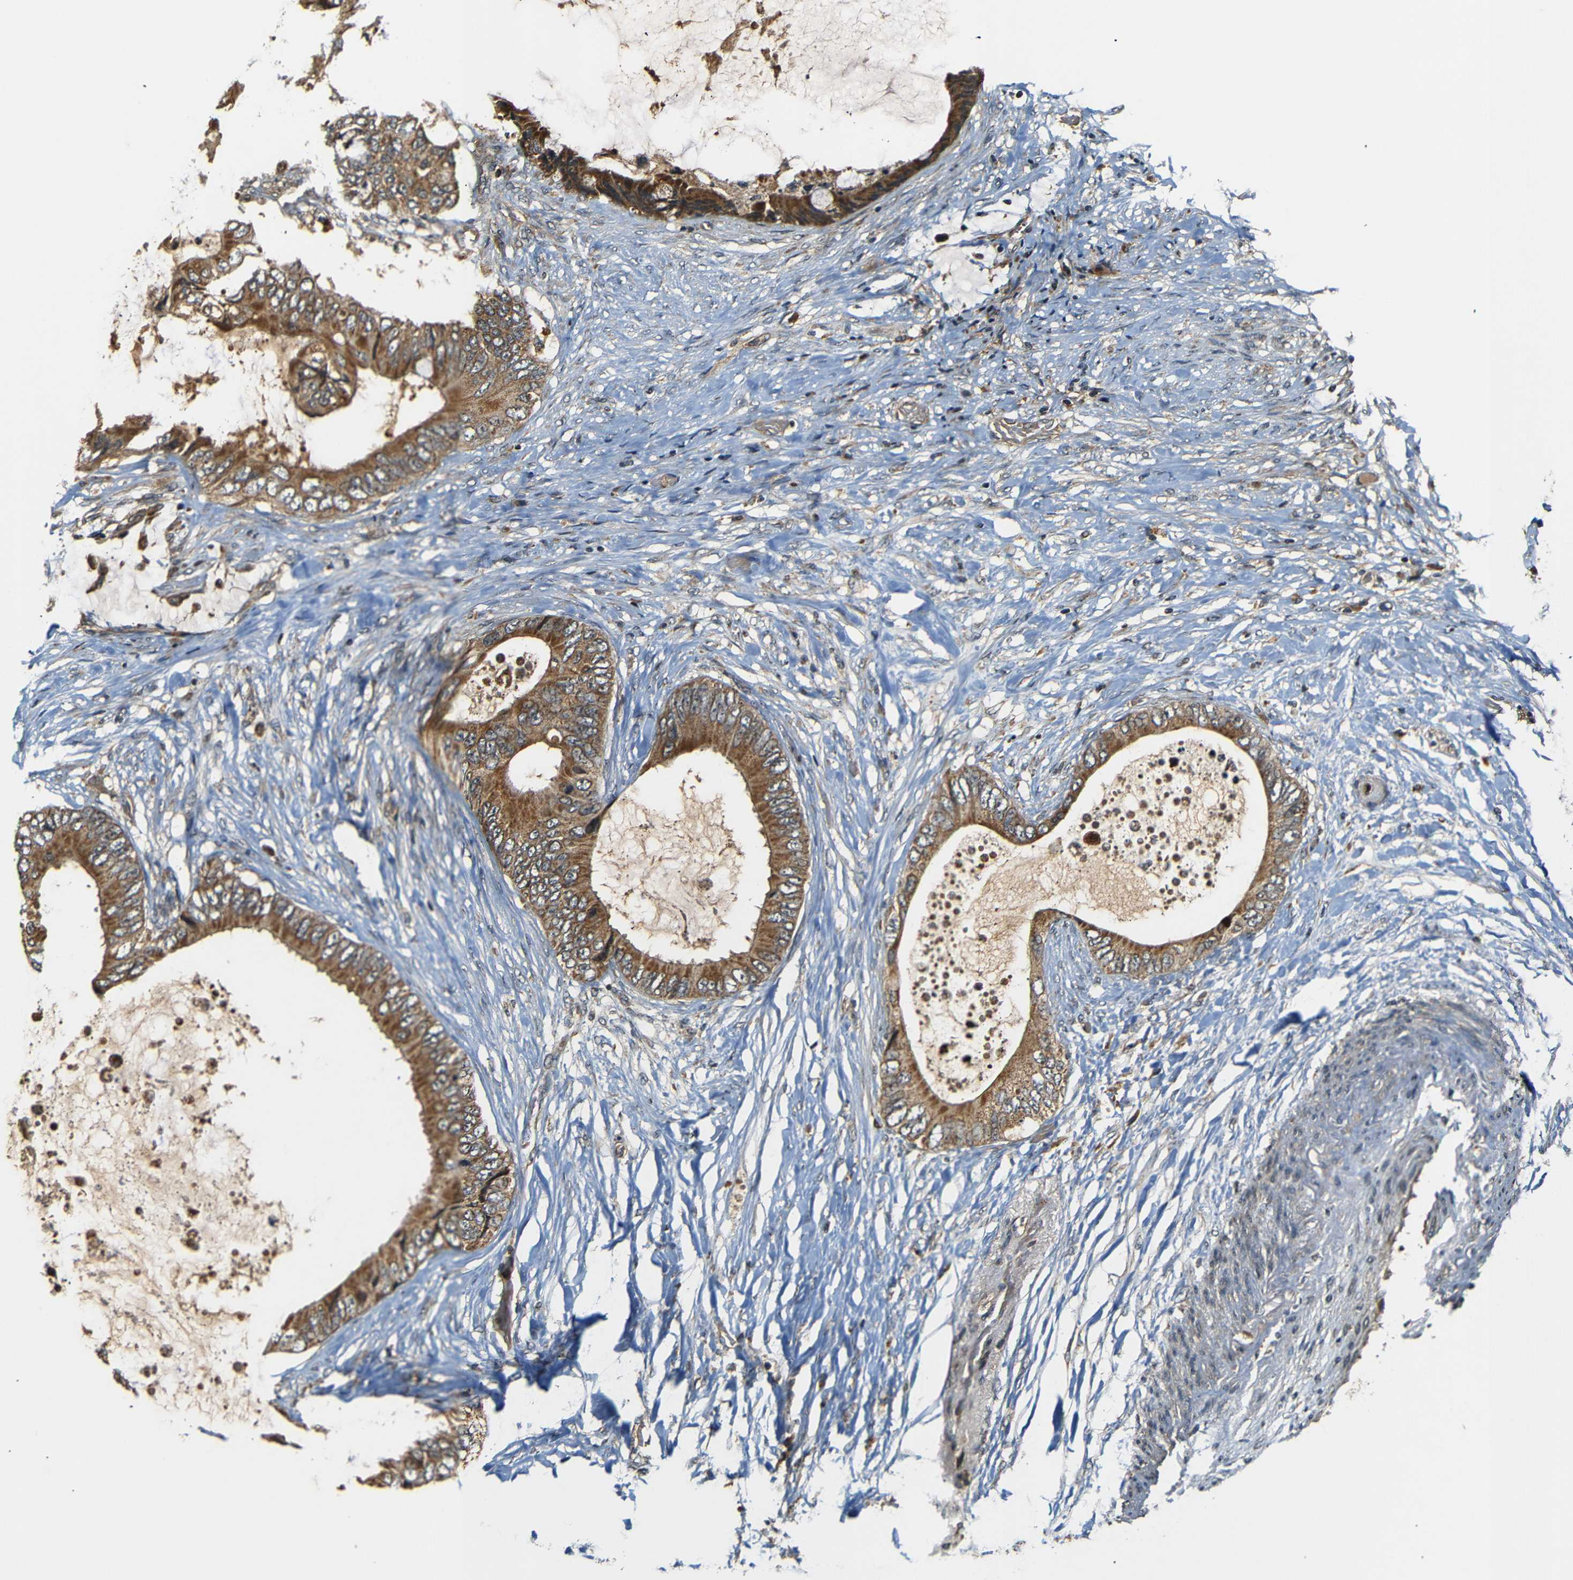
{"staining": {"intensity": "moderate", "quantity": ">75%", "location": "cytoplasmic/membranous"}, "tissue": "colorectal cancer", "cell_type": "Tumor cells", "image_type": "cancer", "snomed": [{"axis": "morphology", "description": "Normal tissue, NOS"}, {"axis": "morphology", "description": "Adenocarcinoma, NOS"}, {"axis": "topography", "description": "Rectum"}, {"axis": "topography", "description": "Peripheral nerve tissue"}], "caption": "High-power microscopy captured an immunohistochemistry photomicrograph of adenocarcinoma (colorectal), revealing moderate cytoplasmic/membranous staining in about >75% of tumor cells. (DAB (3,3'-diaminobenzidine) IHC, brown staining for protein, blue staining for nuclei).", "gene": "TANK", "patient": {"sex": "female", "age": 77}}